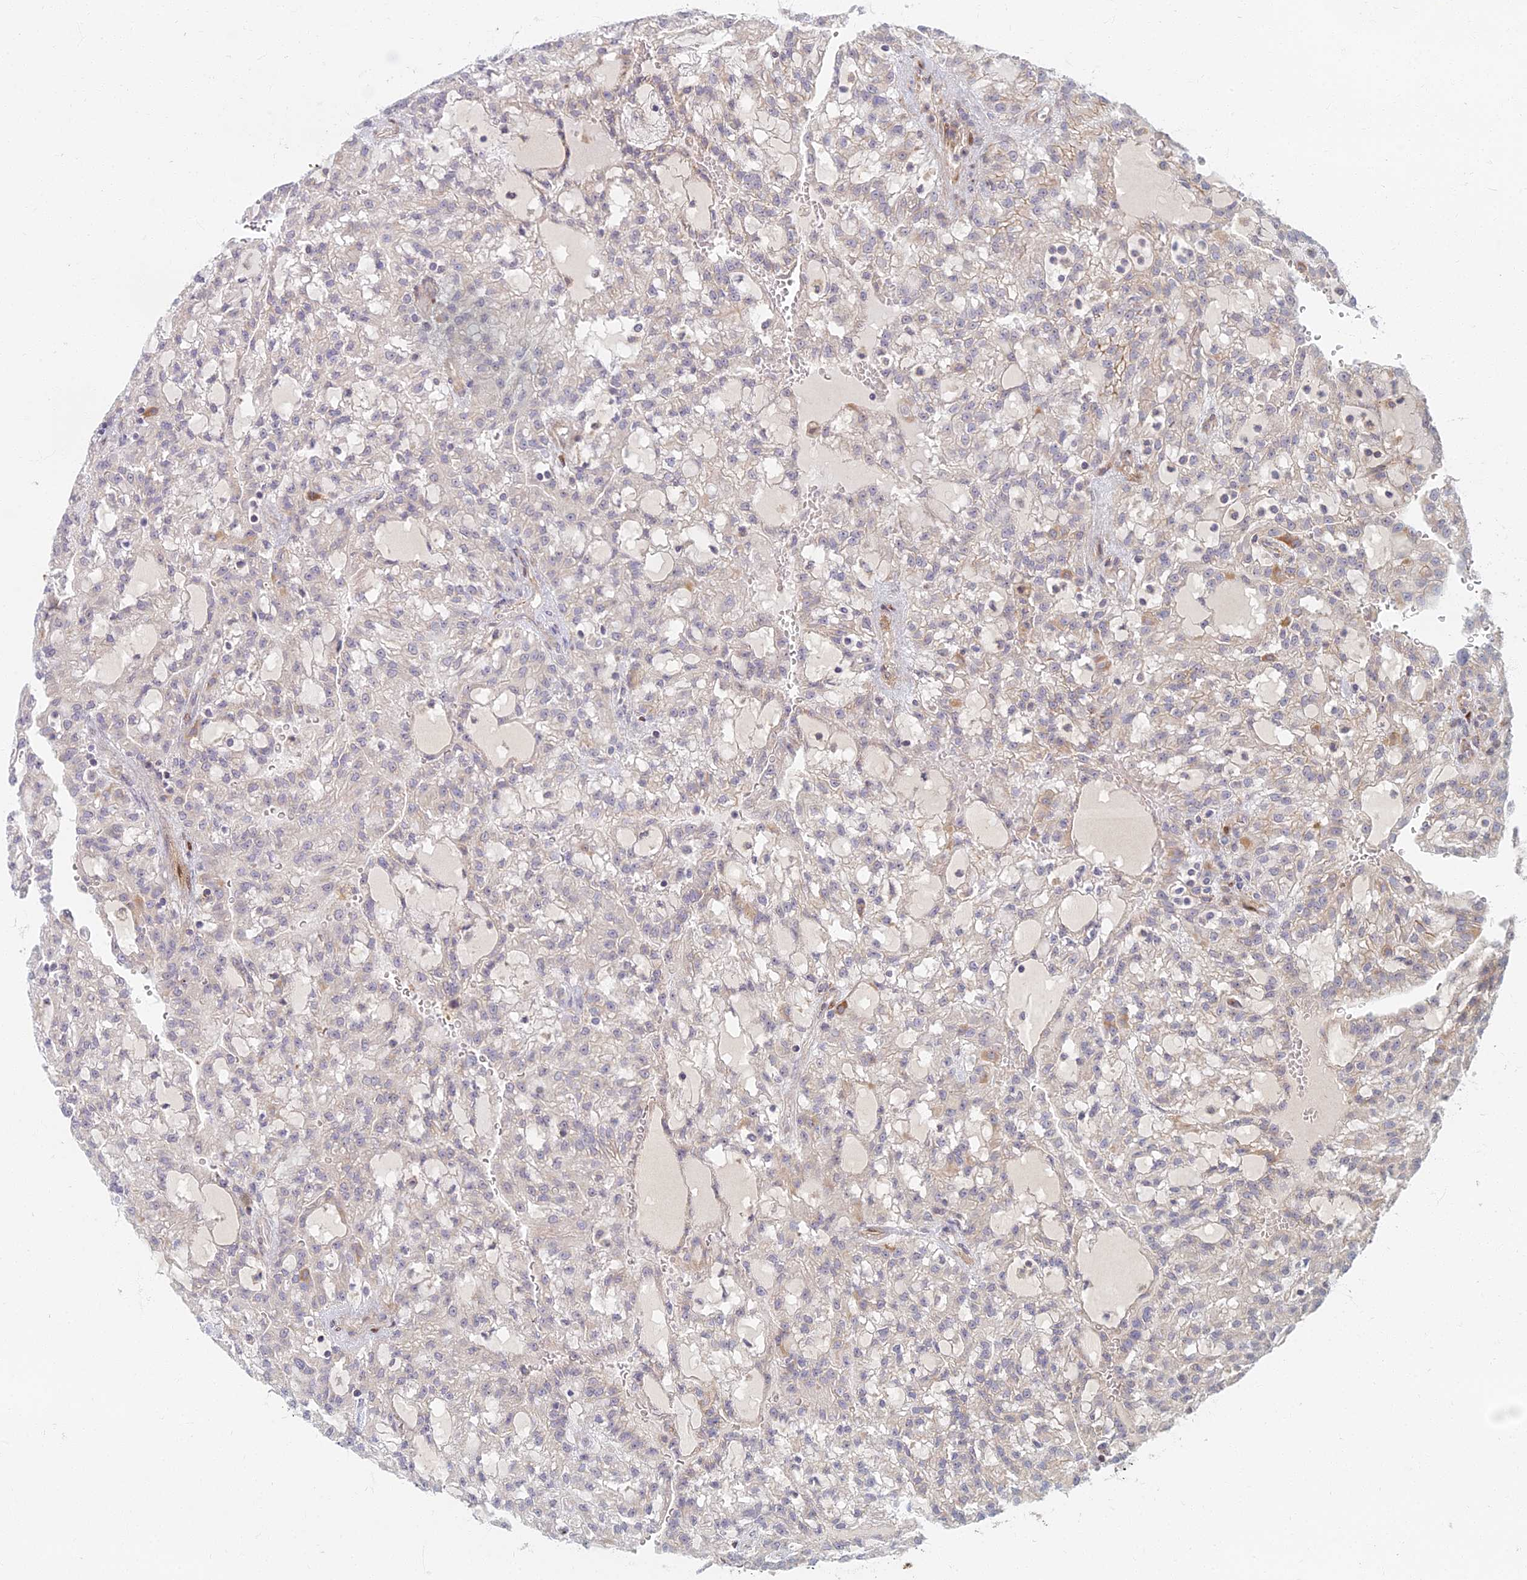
{"staining": {"intensity": "negative", "quantity": "none", "location": "none"}, "tissue": "renal cancer", "cell_type": "Tumor cells", "image_type": "cancer", "snomed": [{"axis": "morphology", "description": "Adenocarcinoma, NOS"}, {"axis": "topography", "description": "Kidney"}], "caption": "High magnification brightfield microscopy of renal cancer stained with DAB (3,3'-diaminobenzidine) (brown) and counterstained with hematoxylin (blue): tumor cells show no significant staining.", "gene": "C15orf40", "patient": {"sex": "male", "age": 63}}